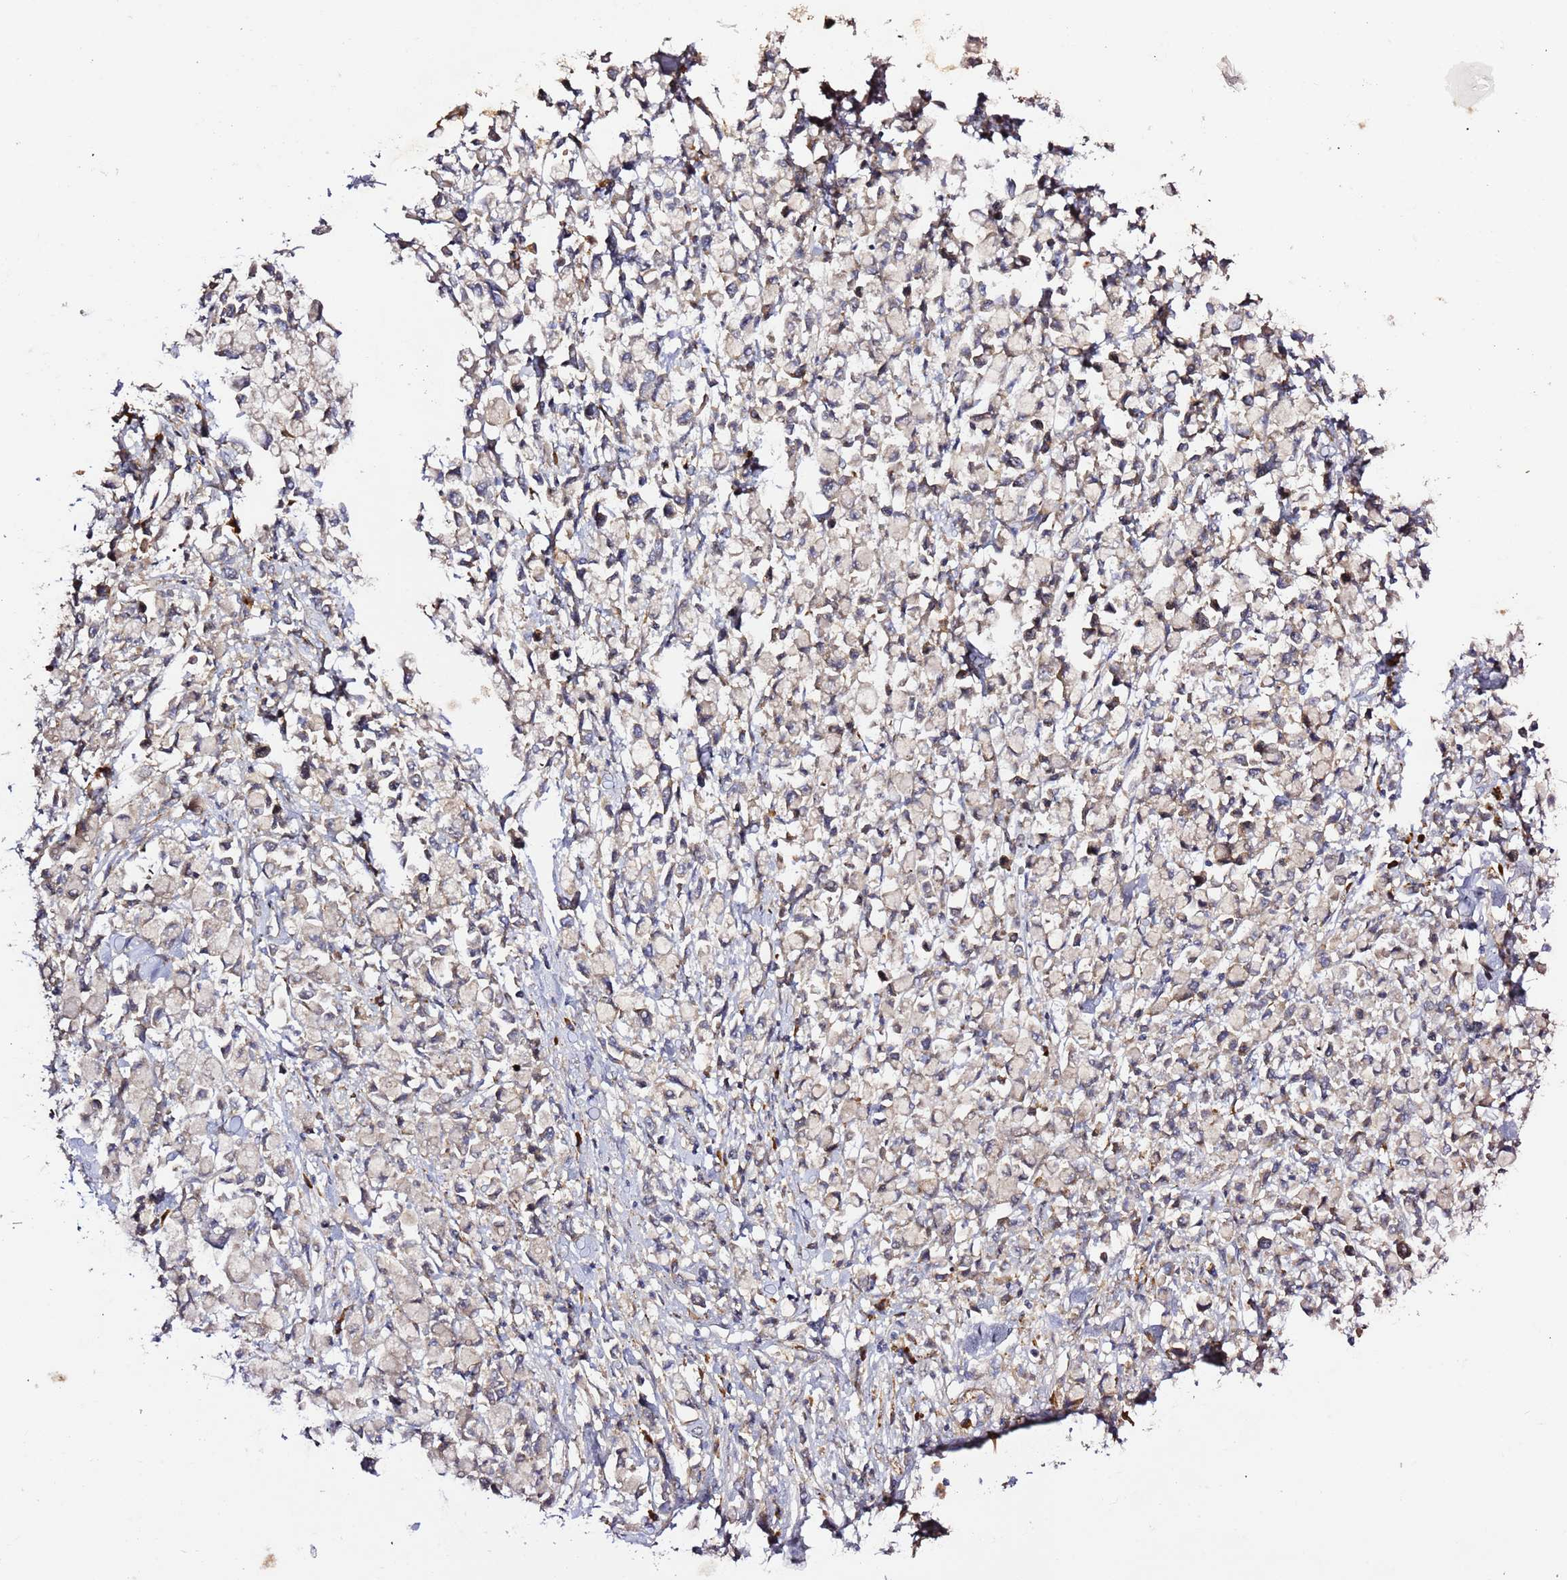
{"staining": {"intensity": "negative", "quantity": "none", "location": "none"}, "tissue": "stomach cancer", "cell_type": "Tumor cells", "image_type": "cancer", "snomed": [{"axis": "morphology", "description": "Adenocarcinoma, NOS"}, {"axis": "topography", "description": "Stomach"}], "caption": "Immunohistochemical staining of human stomach adenocarcinoma shows no significant staining in tumor cells.", "gene": "HSD17B7", "patient": {"sex": "female", "age": 81}}